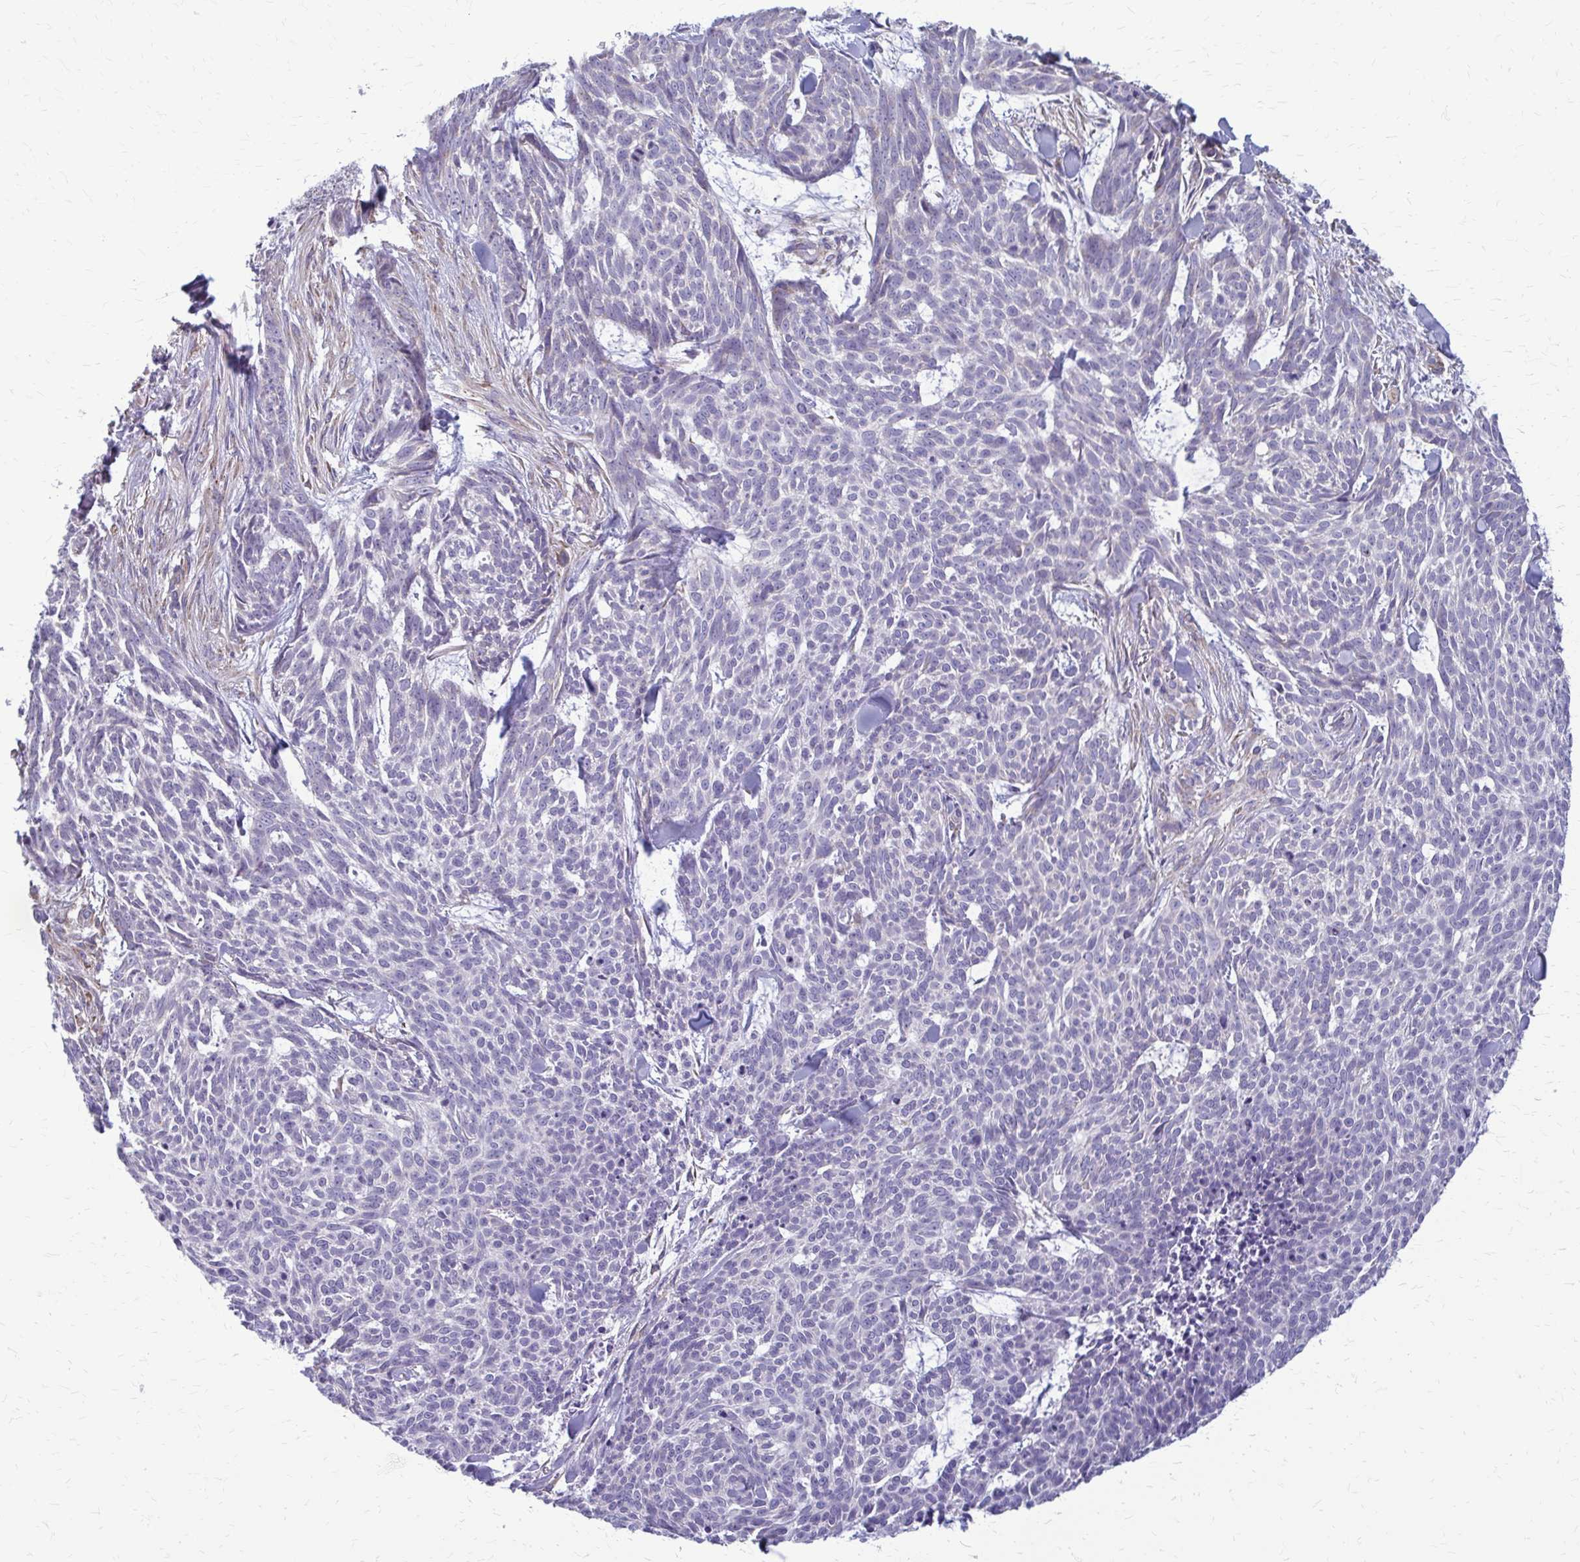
{"staining": {"intensity": "negative", "quantity": "none", "location": "none"}, "tissue": "skin cancer", "cell_type": "Tumor cells", "image_type": "cancer", "snomed": [{"axis": "morphology", "description": "Basal cell carcinoma"}, {"axis": "topography", "description": "Skin"}], "caption": "A photomicrograph of human skin basal cell carcinoma is negative for staining in tumor cells.", "gene": "DEPP1", "patient": {"sex": "female", "age": 93}}